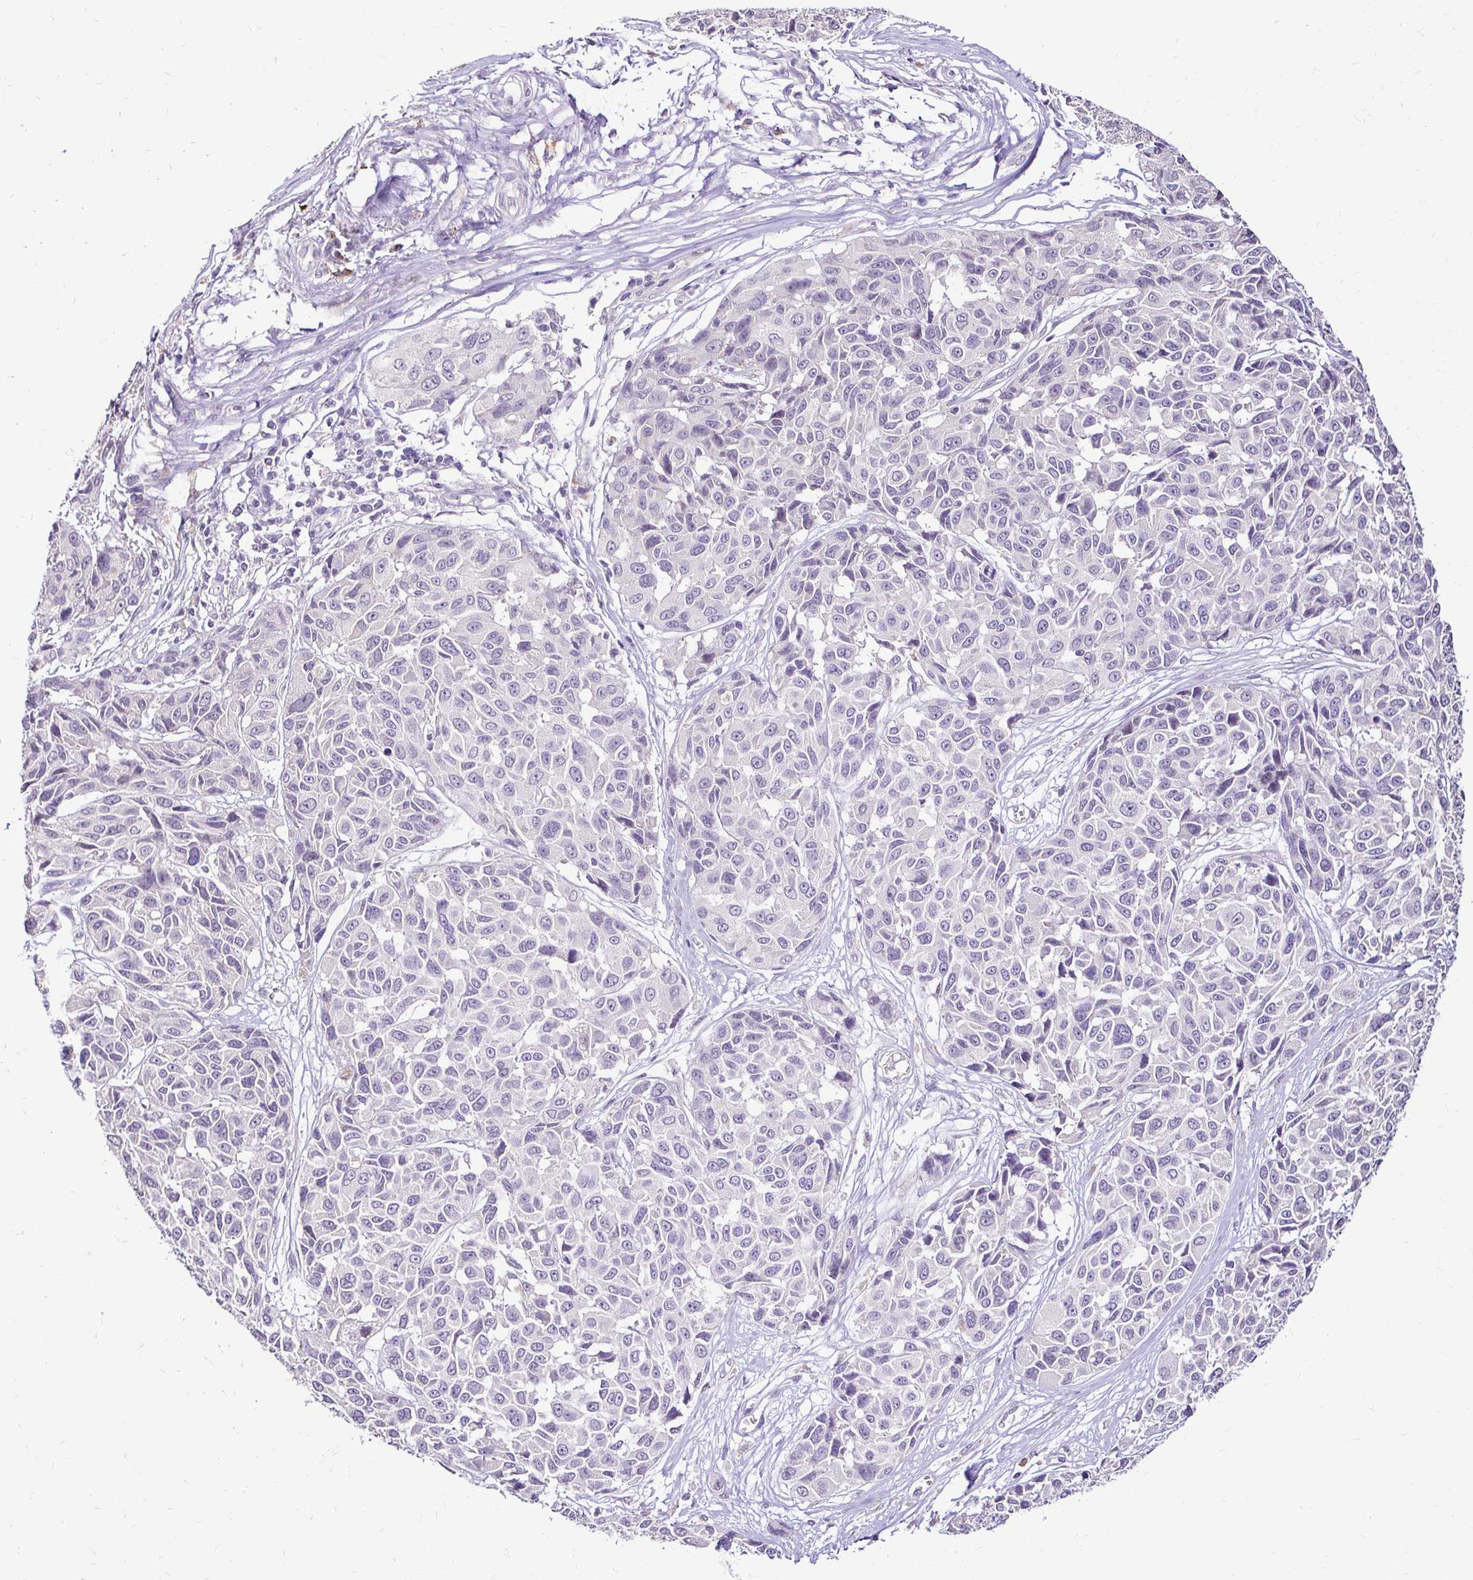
{"staining": {"intensity": "negative", "quantity": "none", "location": "none"}, "tissue": "melanoma", "cell_type": "Tumor cells", "image_type": "cancer", "snomed": [{"axis": "morphology", "description": "Malignant melanoma, NOS"}, {"axis": "topography", "description": "Skin"}], "caption": "This is an immunohistochemistry photomicrograph of melanoma. There is no staining in tumor cells.", "gene": "KIAA1210", "patient": {"sex": "female", "age": 66}}